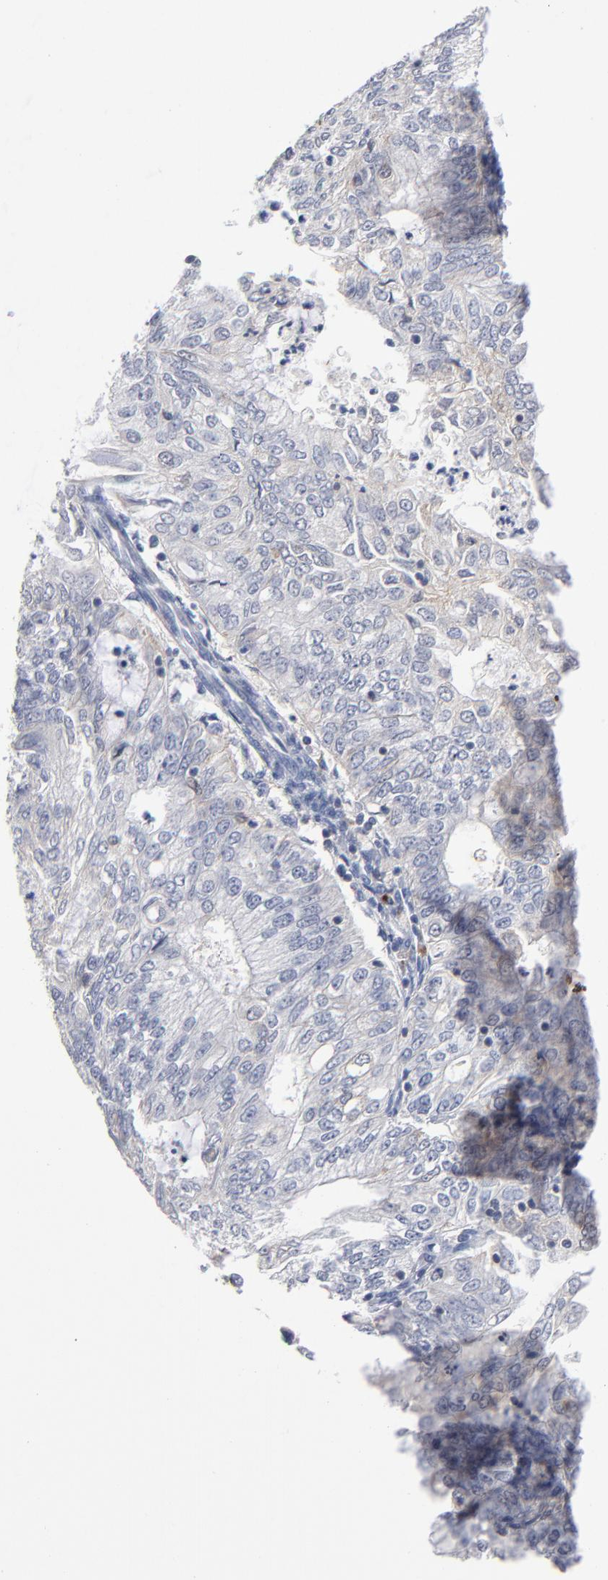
{"staining": {"intensity": "weak", "quantity": "<25%", "location": "cytoplasmic/membranous"}, "tissue": "endometrial cancer", "cell_type": "Tumor cells", "image_type": "cancer", "snomed": [{"axis": "morphology", "description": "Adenocarcinoma, NOS"}, {"axis": "topography", "description": "Endometrium"}], "caption": "Tumor cells show no significant positivity in endometrial cancer (adenocarcinoma). The staining was performed using DAB (3,3'-diaminobenzidine) to visualize the protein expression in brown, while the nuclei were stained in blue with hematoxylin (Magnification: 20x).", "gene": "PDLIM2", "patient": {"sex": "female", "age": 69}}